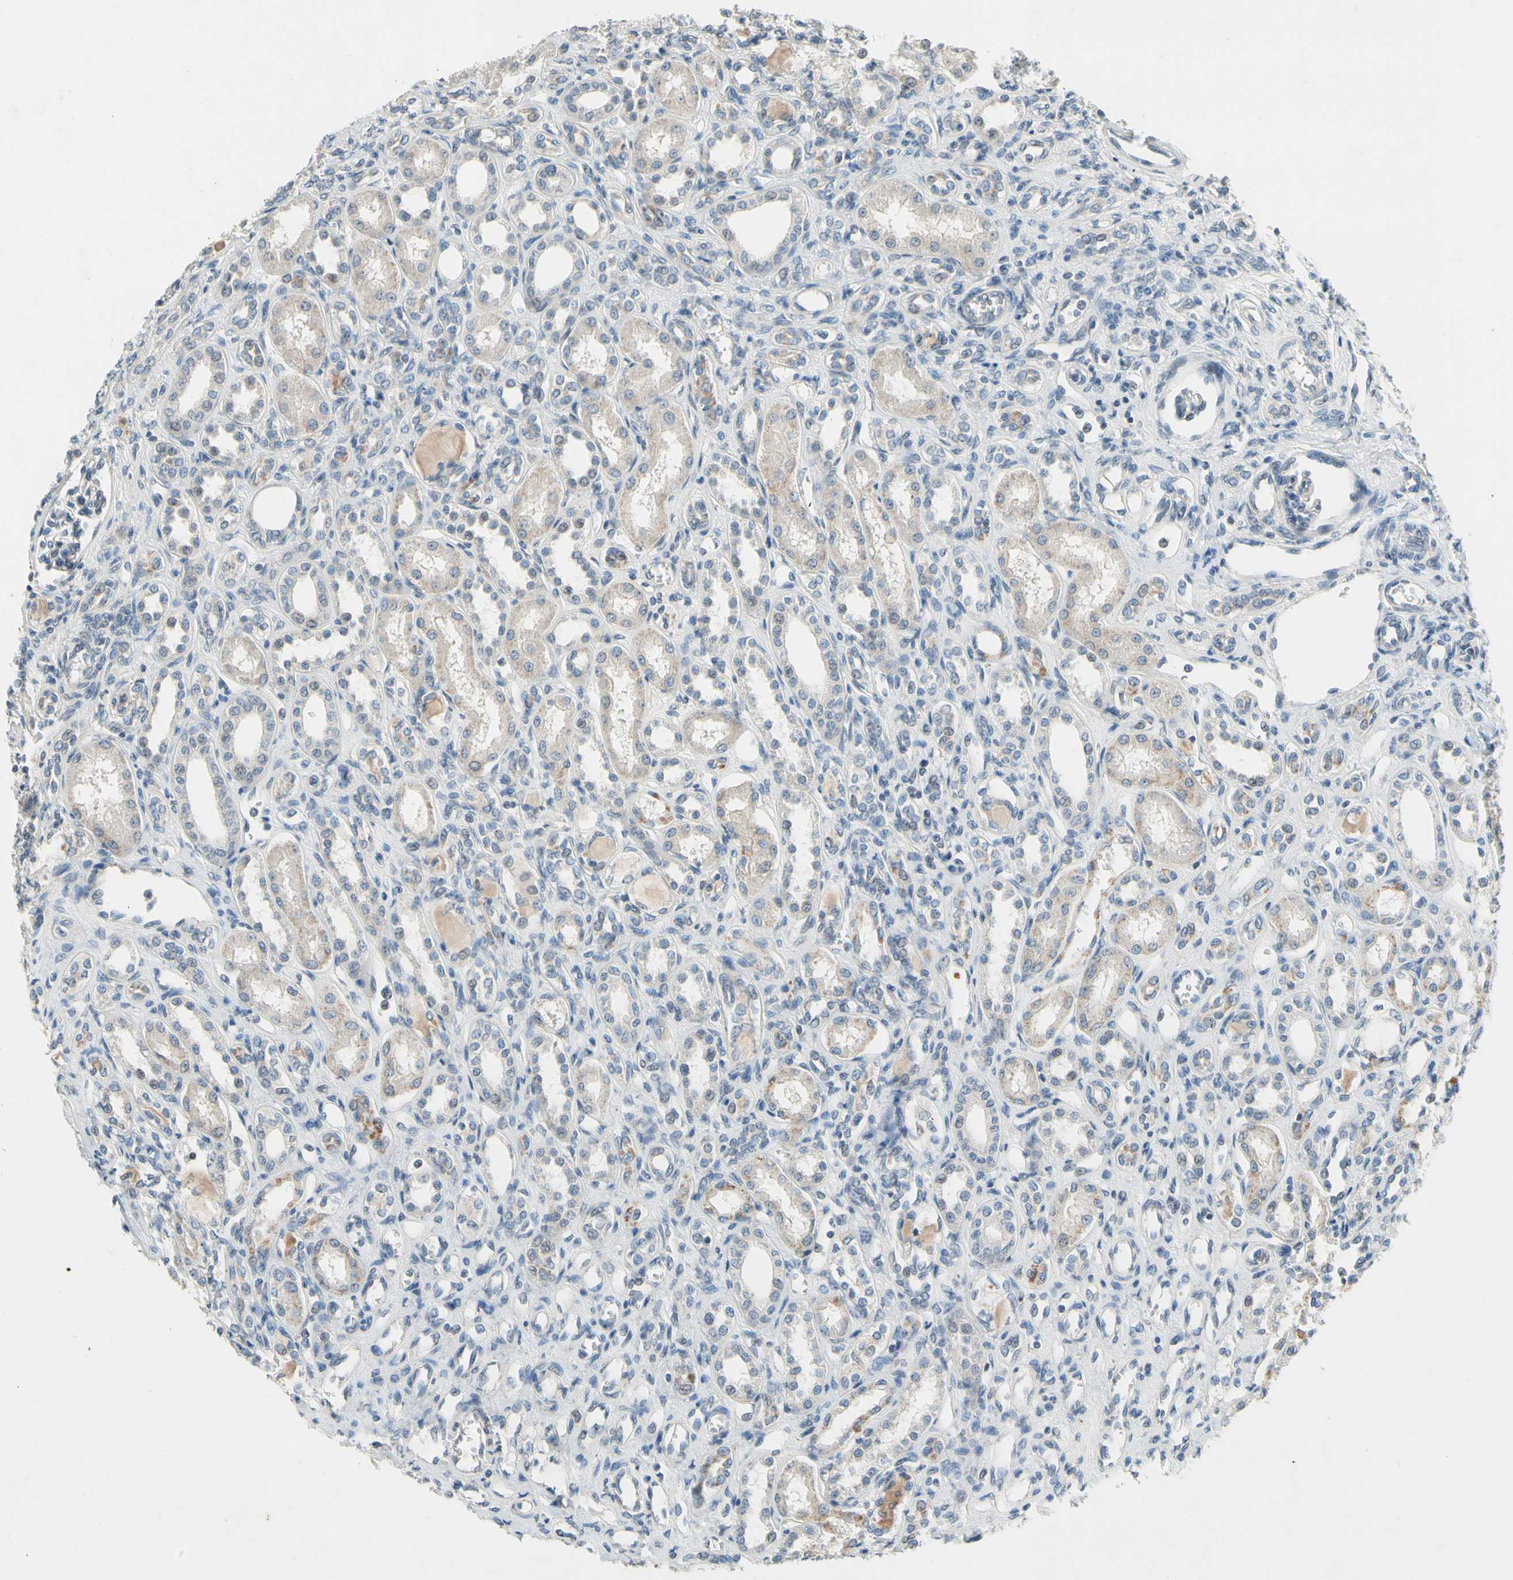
{"staining": {"intensity": "weak", "quantity": "<25%", "location": "cytoplasmic/membranous"}, "tissue": "kidney", "cell_type": "Cells in glomeruli", "image_type": "normal", "snomed": [{"axis": "morphology", "description": "Normal tissue, NOS"}, {"axis": "topography", "description": "Kidney"}], "caption": "Kidney was stained to show a protein in brown. There is no significant staining in cells in glomeruli. (DAB (3,3'-diaminobenzidine) IHC, high magnification).", "gene": "PIP5K1B", "patient": {"sex": "male", "age": 7}}